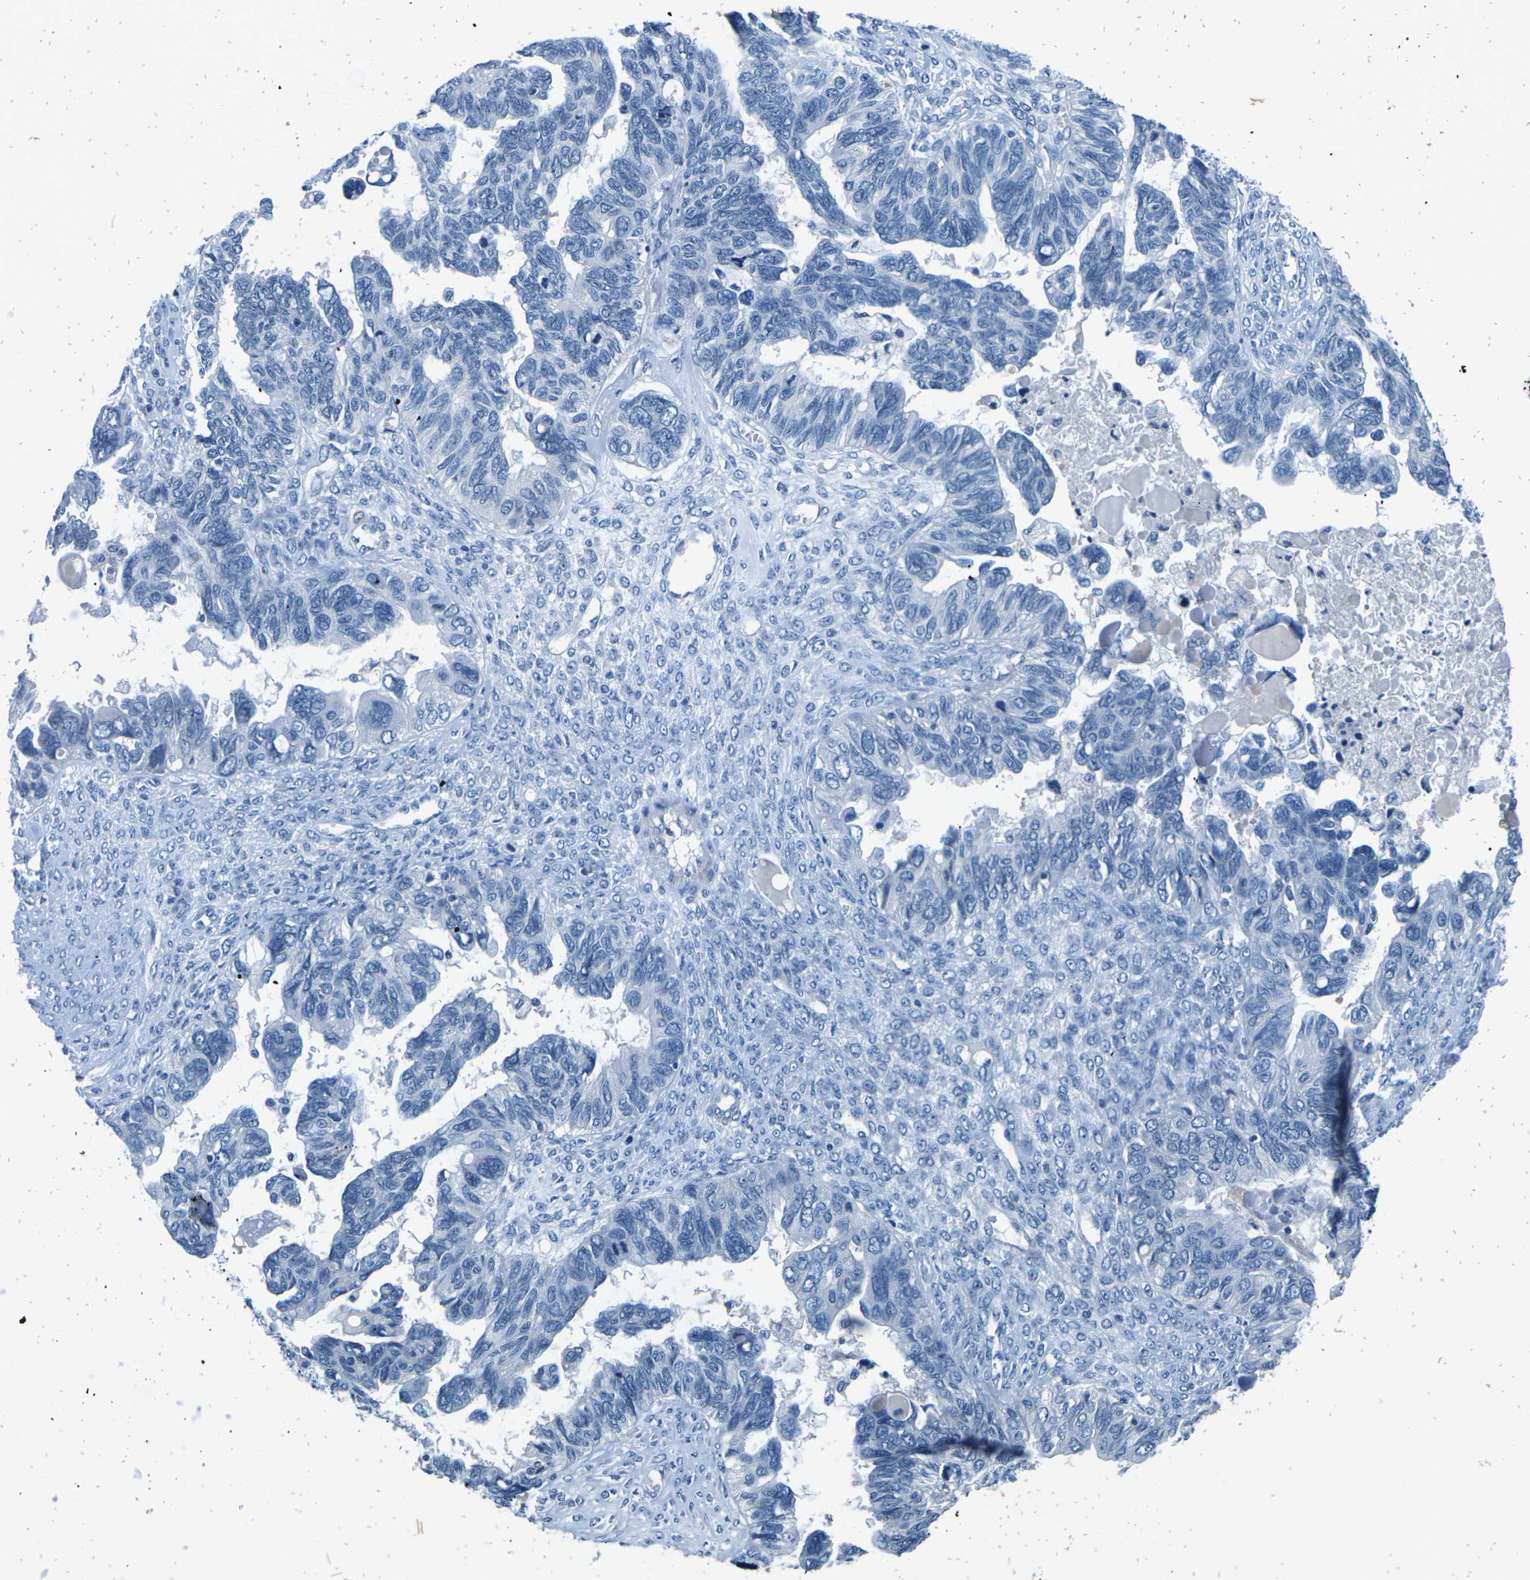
{"staining": {"intensity": "negative", "quantity": "none", "location": "none"}, "tissue": "ovarian cancer", "cell_type": "Tumor cells", "image_type": "cancer", "snomed": [{"axis": "morphology", "description": "Cystadenocarcinoma, serous, NOS"}, {"axis": "topography", "description": "Ovary"}], "caption": "Histopathology image shows no significant protein expression in tumor cells of serous cystadenocarcinoma (ovarian).", "gene": "UMOD", "patient": {"sex": "female", "age": 79}}